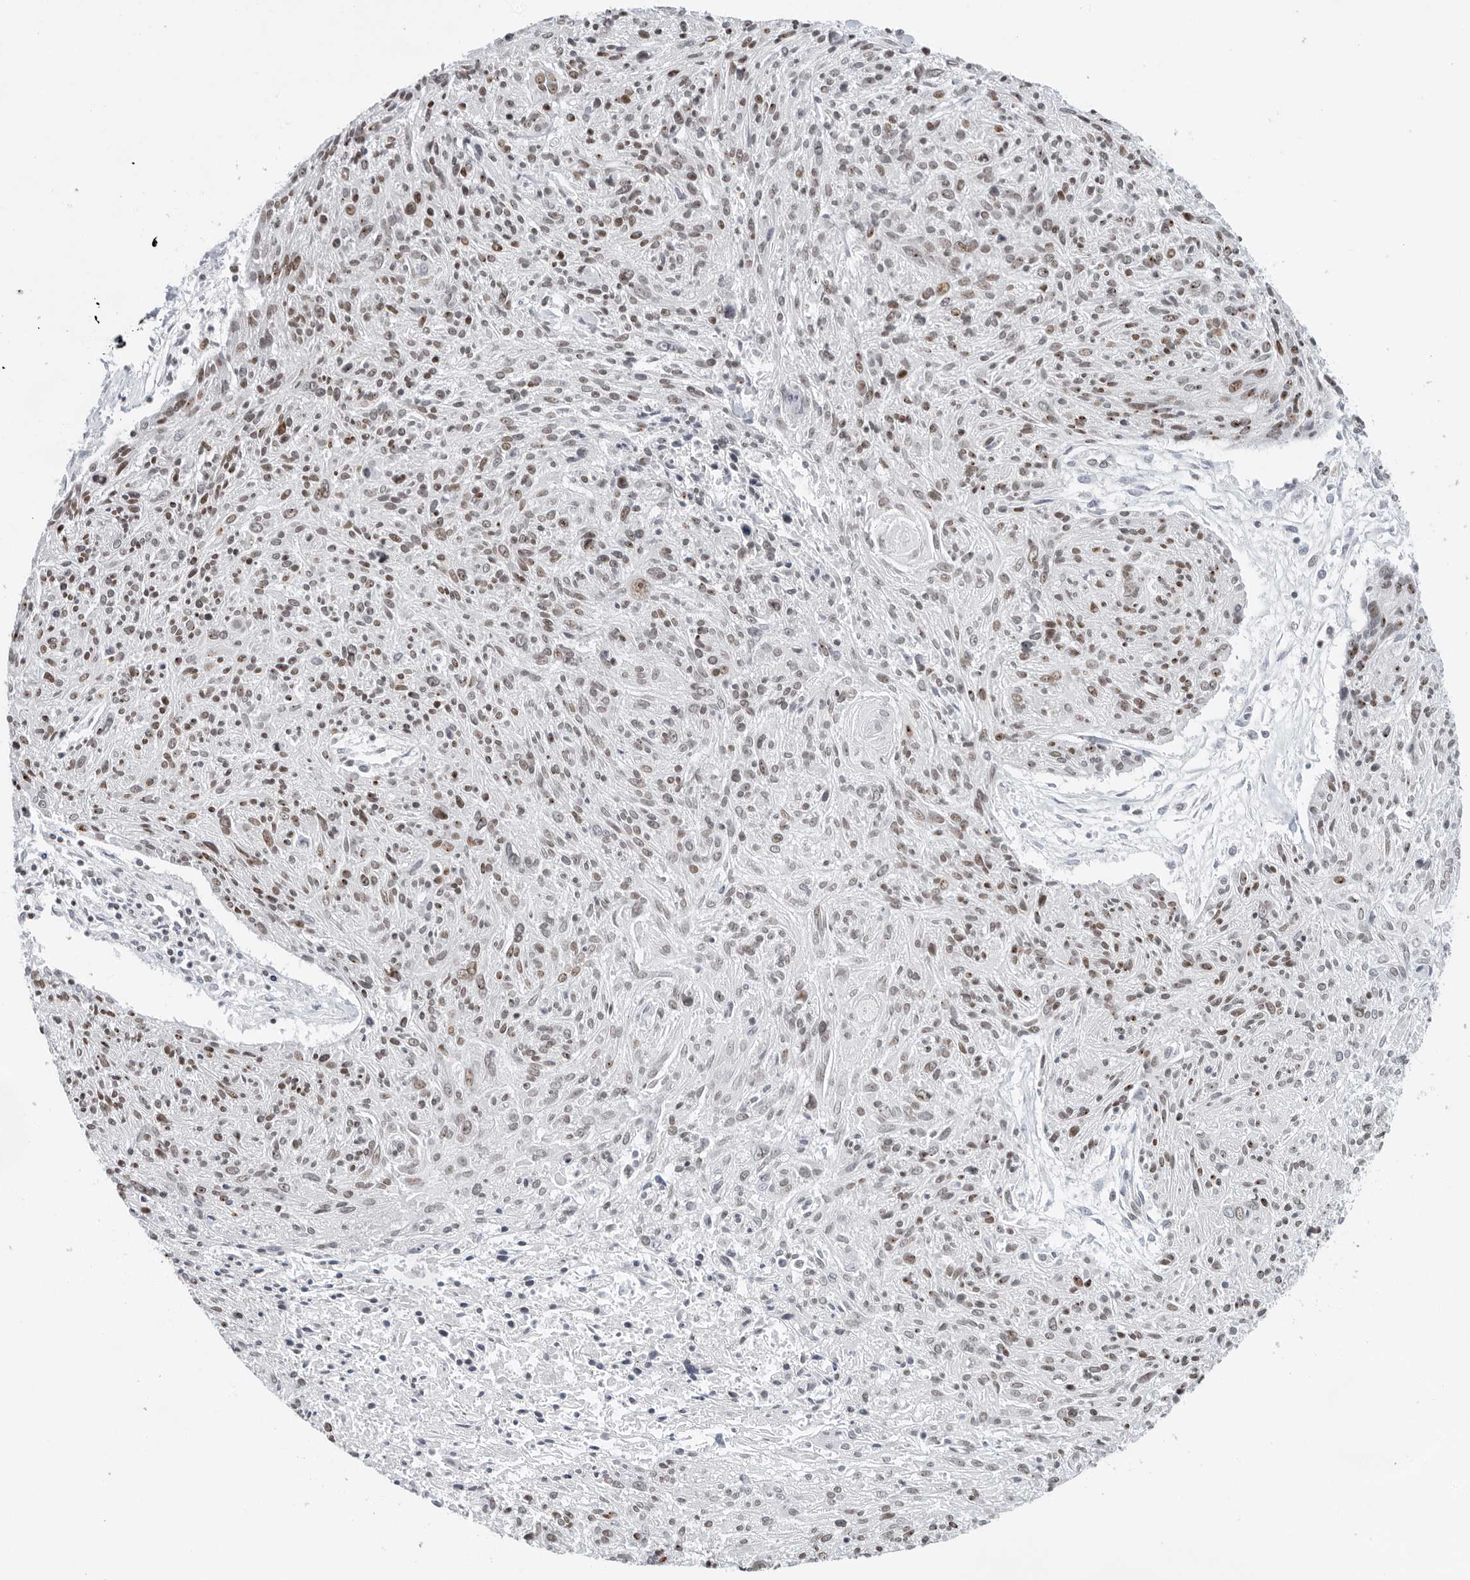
{"staining": {"intensity": "moderate", "quantity": "25%-75%", "location": "nuclear"}, "tissue": "cervical cancer", "cell_type": "Tumor cells", "image_type": "cancer", "snomed": [{"axis": "morphology", "description": "Squamous cell carcinoma, NOS"}, {"axis": "topography", "description": "Cervix"}], "caption": "Brown immunohistochemical staining in cervical cancer reveals moderate nuclear staining in about 25%-75% of tumor cells.", "gene": "TOX4", "patient": {"sex": "female", "age": 51}}